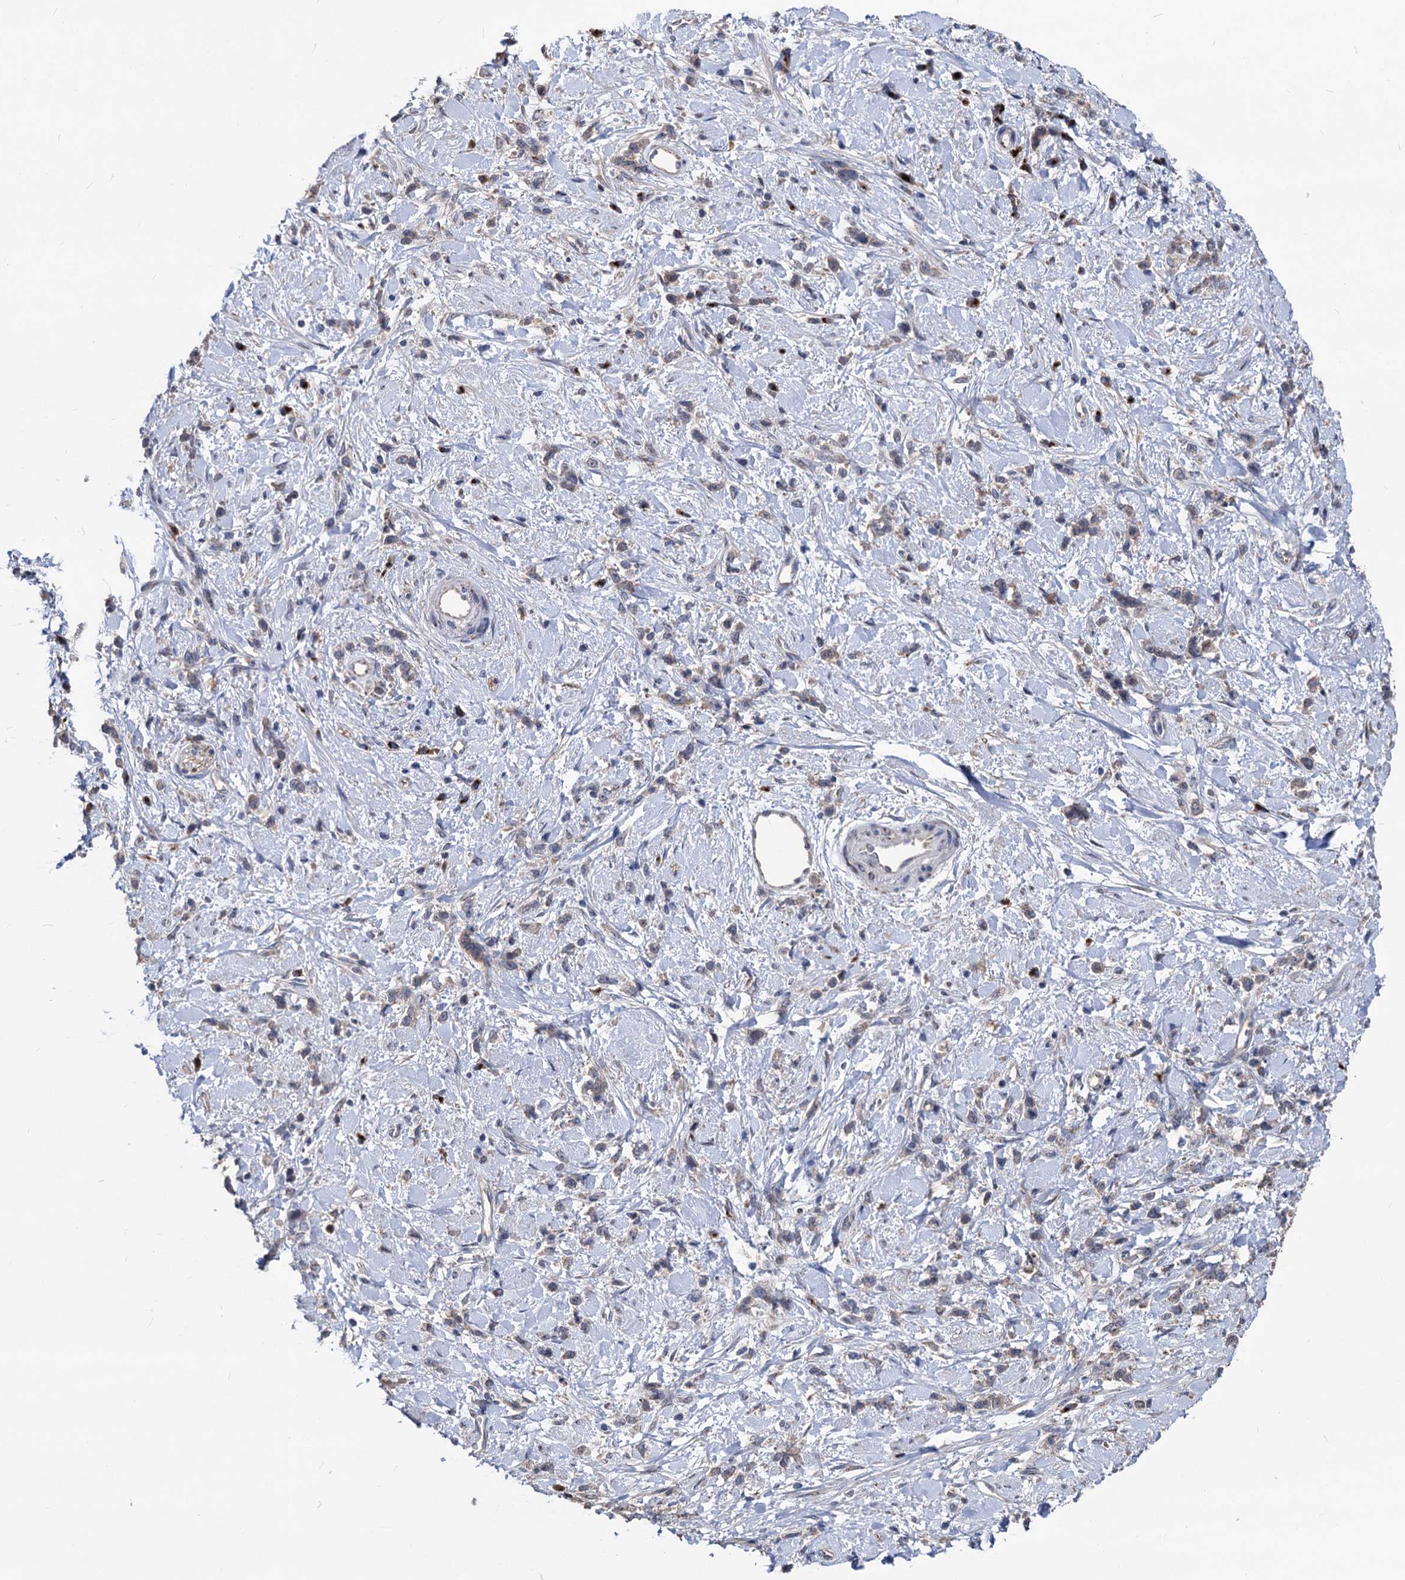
{"staining": {"intensity": "weak", "quantity": "25%-75%", "location": "cytoplasmic/membranous"}, "tissue": "stomach cancer", "cell_type": "Tumor cells", "image_type": "cancer", "snomed": [{"axis": "morphology", "description": "Adenocarcinoma, NOS"}, {"axis": "topography", "description": "Stomach"}], "caption": "Immunohistochemistry (IHC) of human stomach adenocarcinoma reveals low levels of weak cytoplasmic/membranous positivity in approximately 25%-75% of tumor cells. (DAB IHC, brown staining for protein, blue staining for nuclei).", "gene": "SMAGP", "patient": {"sex": "female", "age": 60}}